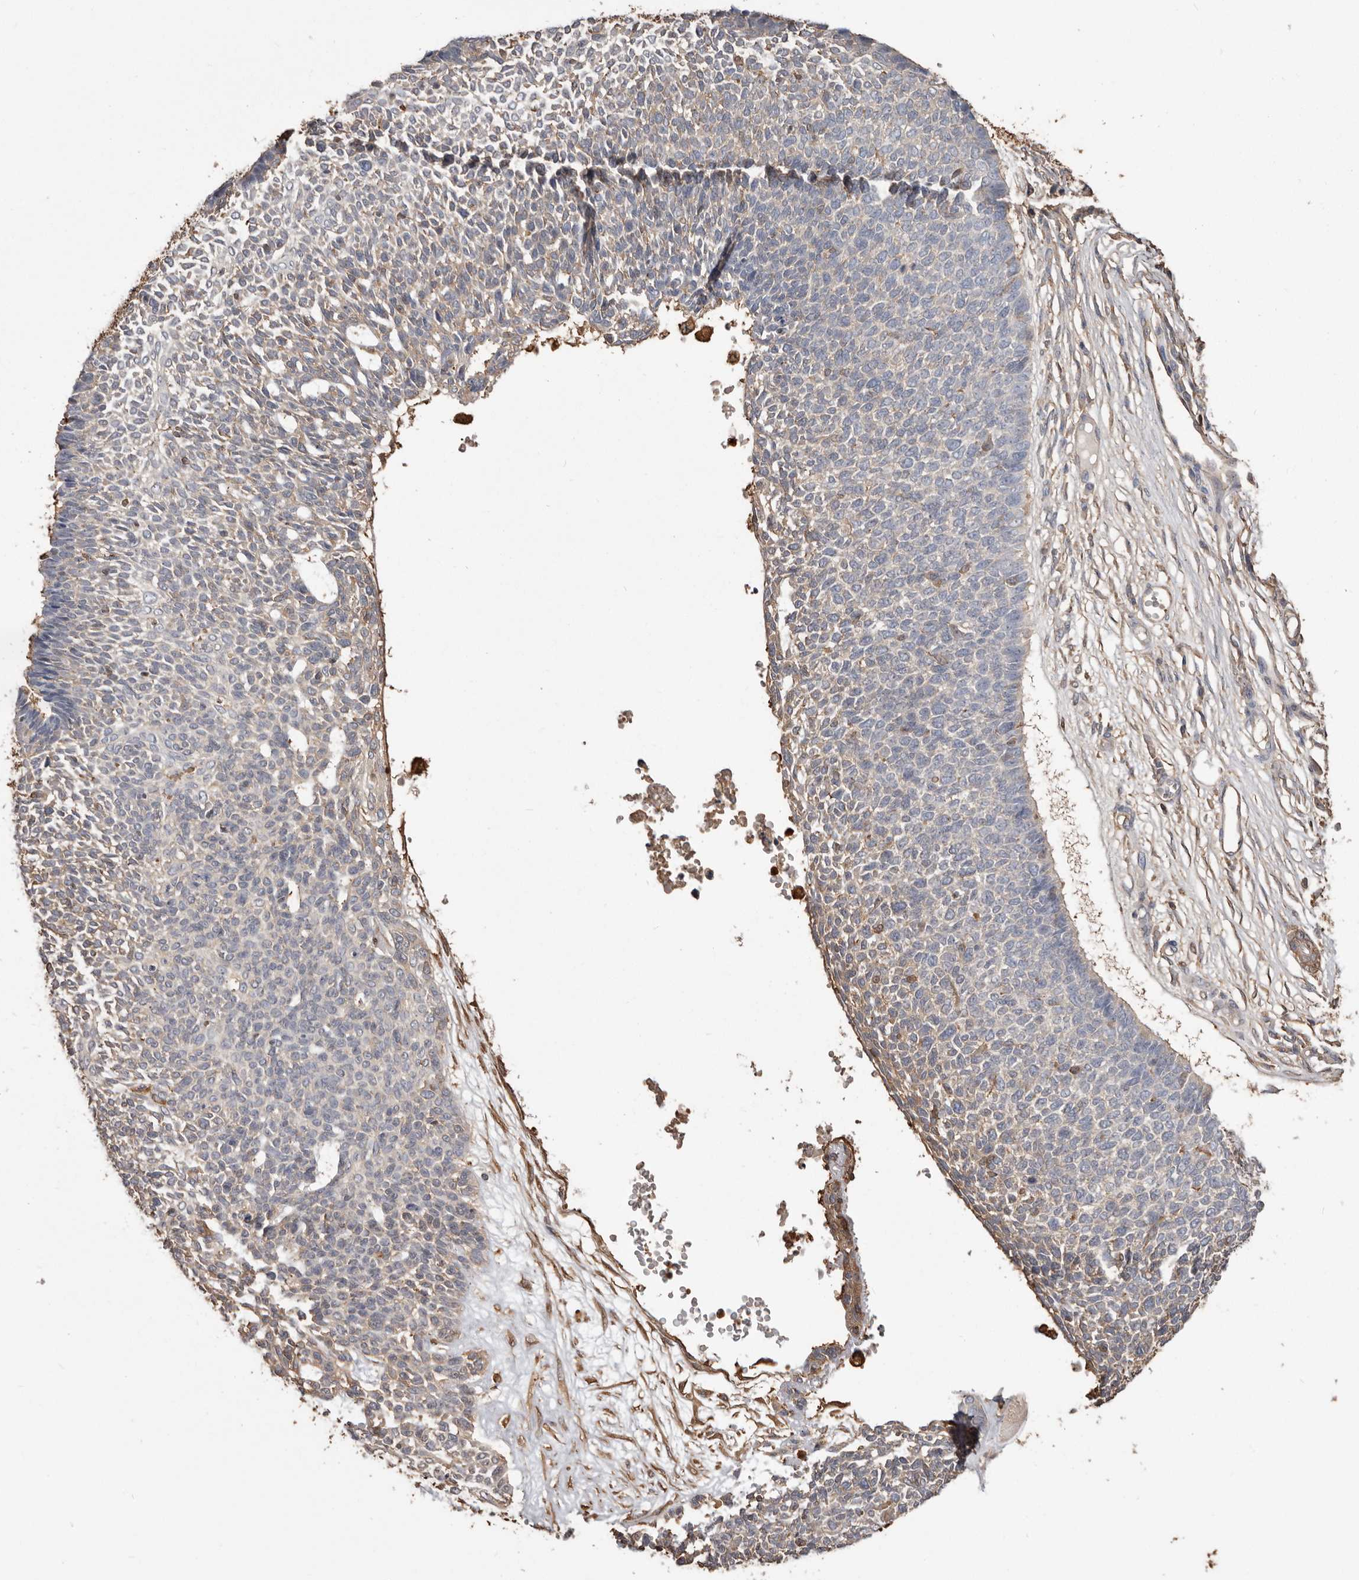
{"staining": {"intensity": "weak", "quantity": "<25%", "location": "cytoplasmic/membranous"}, "tissue": "skin cancer", "cell_type": "Tumor cells", "image_type": "cancer", "snomed": [{"axis": "morphology", "description": "Basal cell carcinoma"}, {"axis": "topography", "description": "Skin"}], "caption": "This is an immunohistochemistry (IHC) micrograph of skin basal cell carcinoma. There is no staining in tumor cells.", "gene": "PKM", "patient": {"sex": "female", "age": 84}}